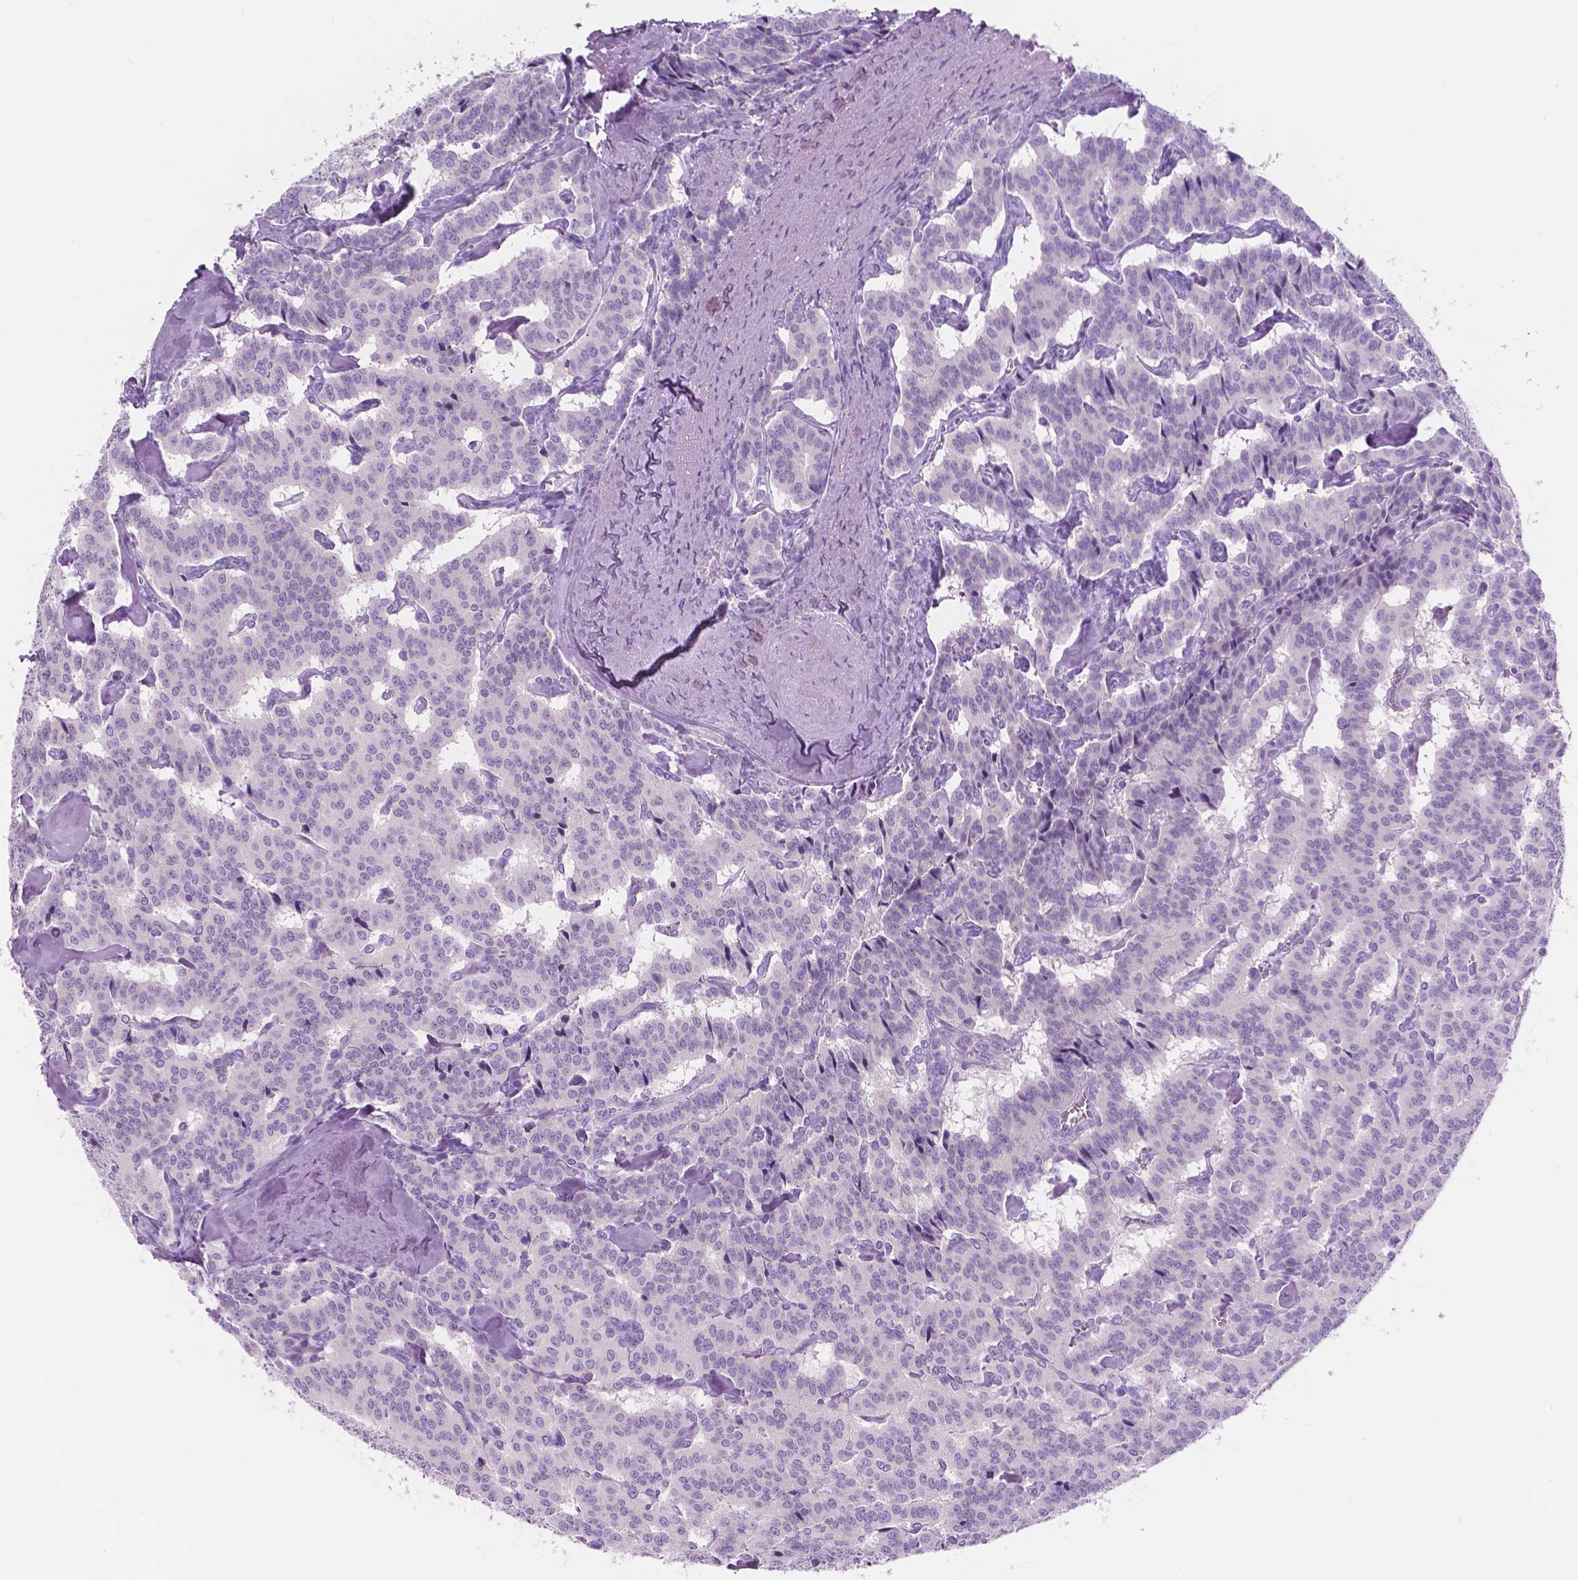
{"staining": {"intensity": "negative", "quantity": "none", "location": "none"}, "tissue": "carcinoid", "cell_type": "Tumor cells", "image_type": "cancer", "snomed": [{"axis": "morphology", "description": "Carcinoid, malignant, NOS"}, {"axis": "topography", "description": "Lung"}], "caption": "A micrograph of carcinoid stained for a protein exhibits no brown staining in tumor cells.", "gene": "CUZD1", "patient": {"sex": "female", "age": 46}}